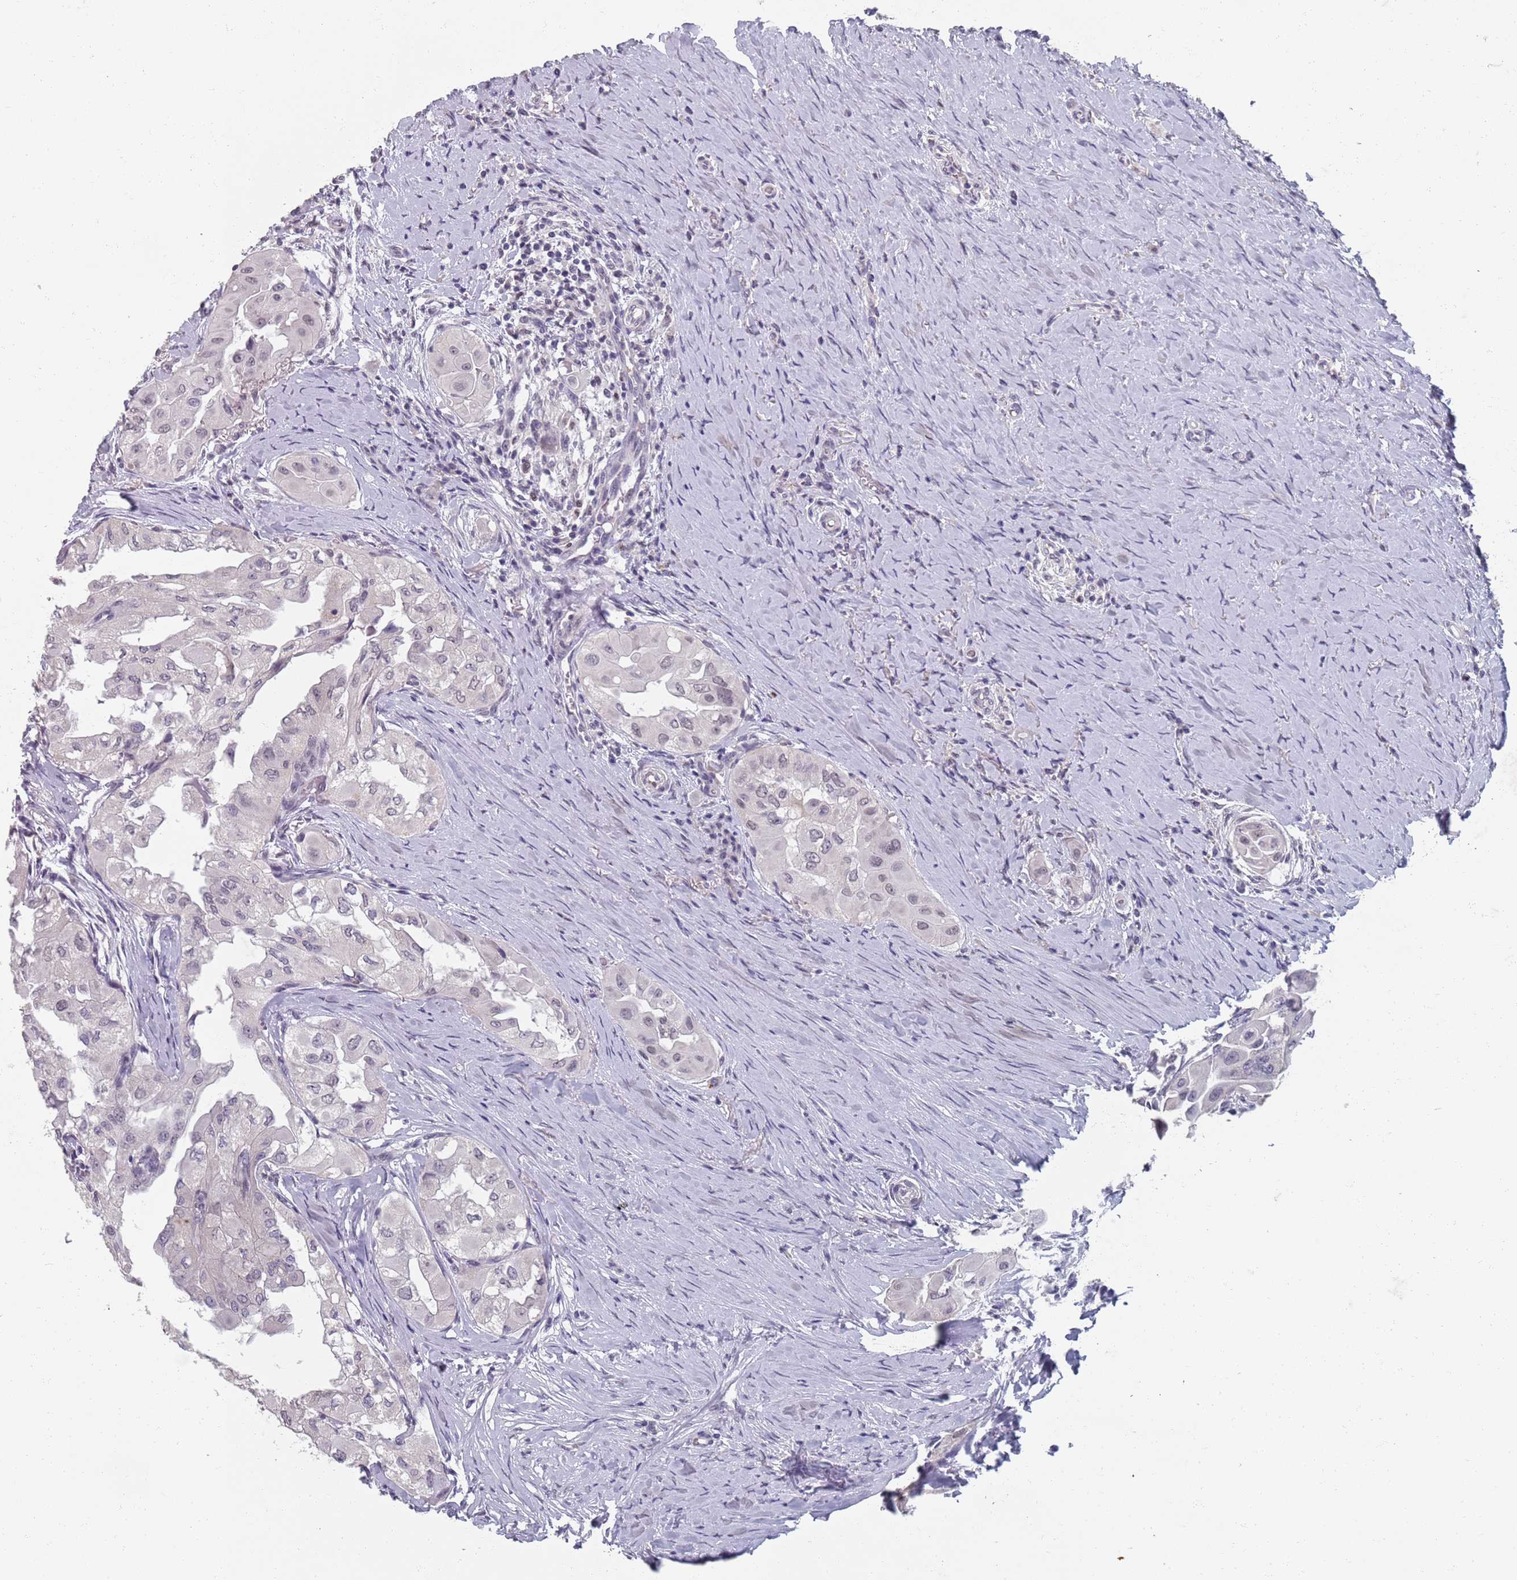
{"staining": {"intensity": "negative", "quantity": "none", "location": "none"}, "tissue": "thyroid cancer", "cell_type": "Tumor cells", "image_type": "cancer", "snomed": [{"axis": "morphology", "description": "Papillary adenocarcinoma, NOS"}, {"axis": "topography", "description": "Thyroid gland"}], "caption": "Immunohistochemistry (IHC) photomicrograph of human thyroid cancer stained for a protein (brown), which displays no staining in tumor cells.", "gene": "SAMD1", "patient": {"sex": "female", "age": 59}}